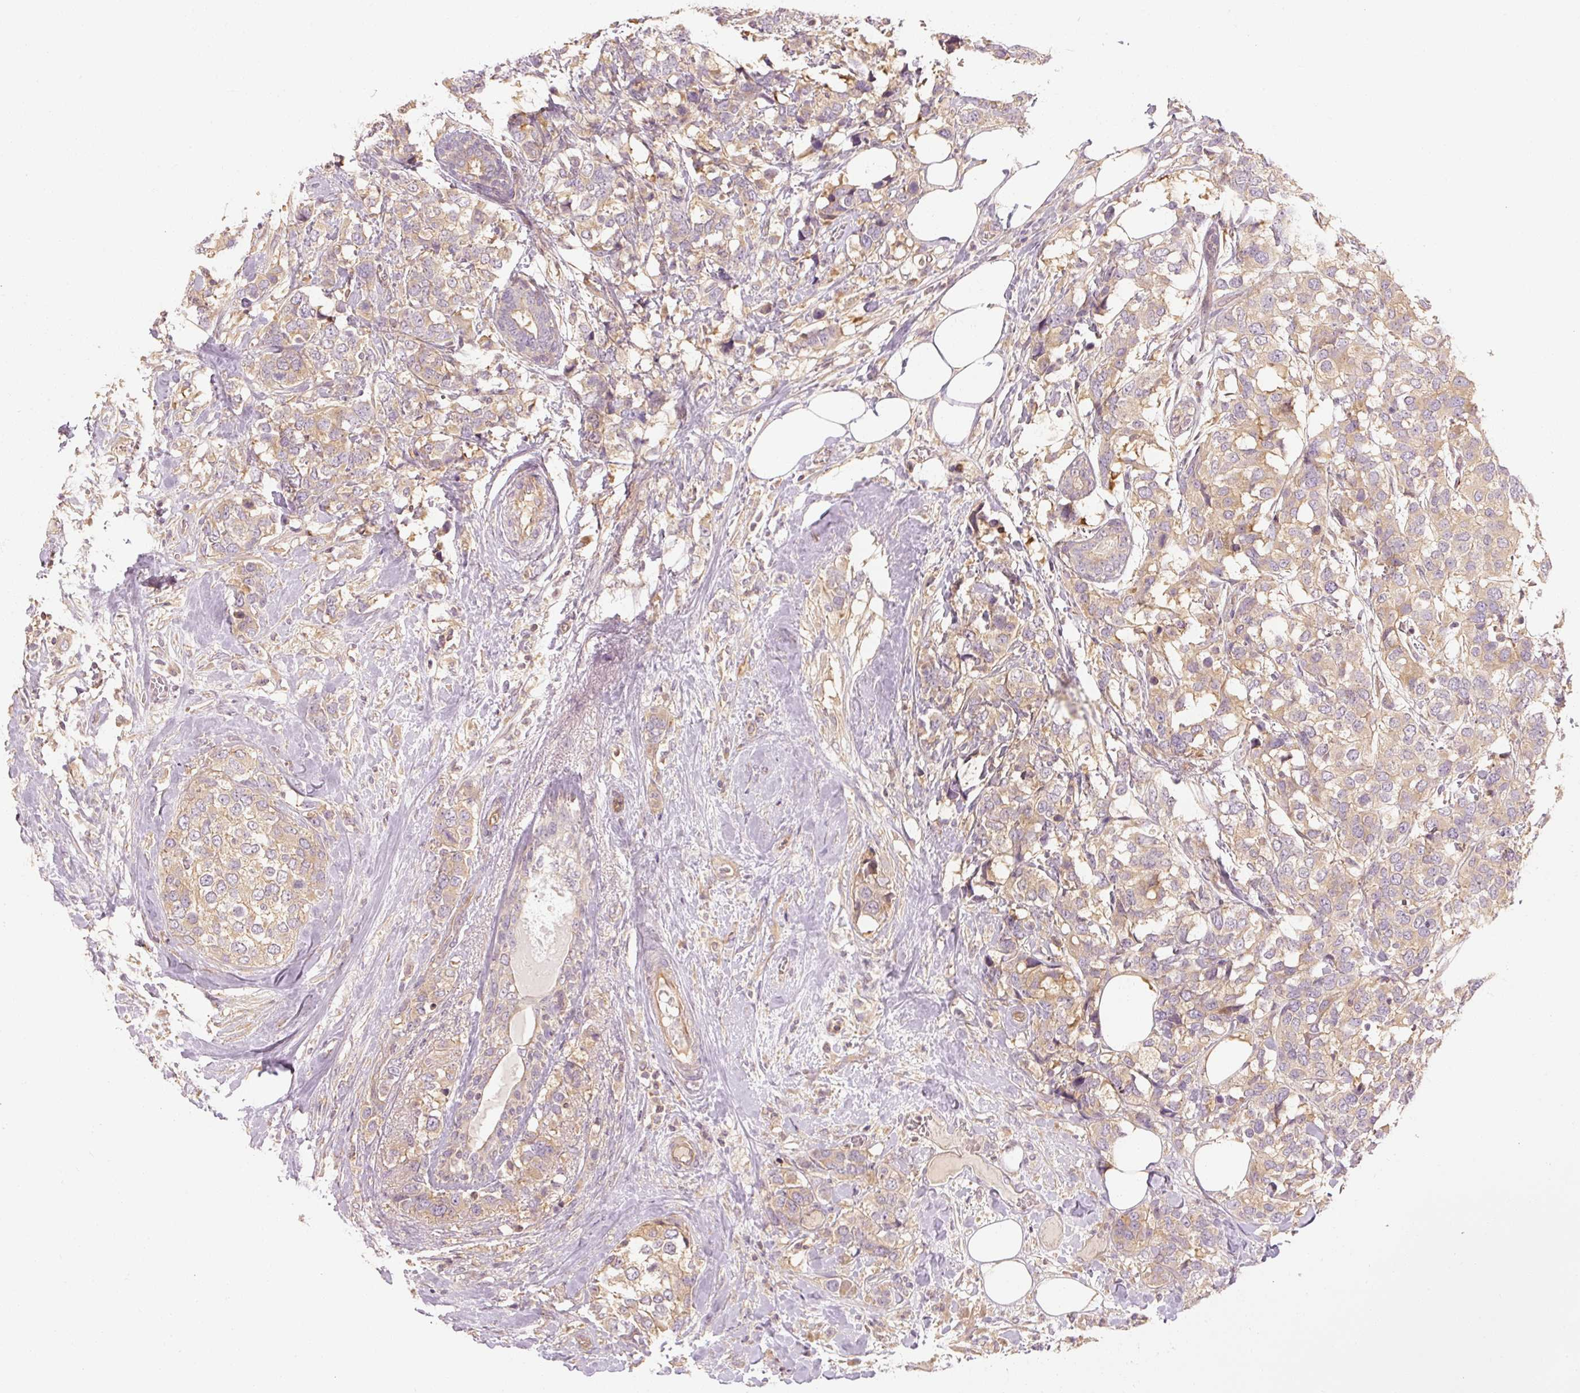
{"staining": {"intensity": "weak", "quantity": ">75%", "location": "cytoplasmic/membranous"}, "tissue": "breast cancer", "cell_type": "Tumor cells", "image_type": "cancer", "snomed": [{"axis": "morphology", "description": "Lobular carcinoma"}, {"axis": "topography", "description": "Breast"}], "caption": "Immunohistochemistry (IHC) photomicrograph of neoplastic tissue: human breast cancer (lobular carcinoma) stained using IHC reveals low levels of weak protein expression localized specifically in the cytoplasmic/membranous of tumor cells, appearing as a cytoplasmic/membranous brown color.", "gene": "RB1CC1", "patient": {"sex": "female", "age": 59}}